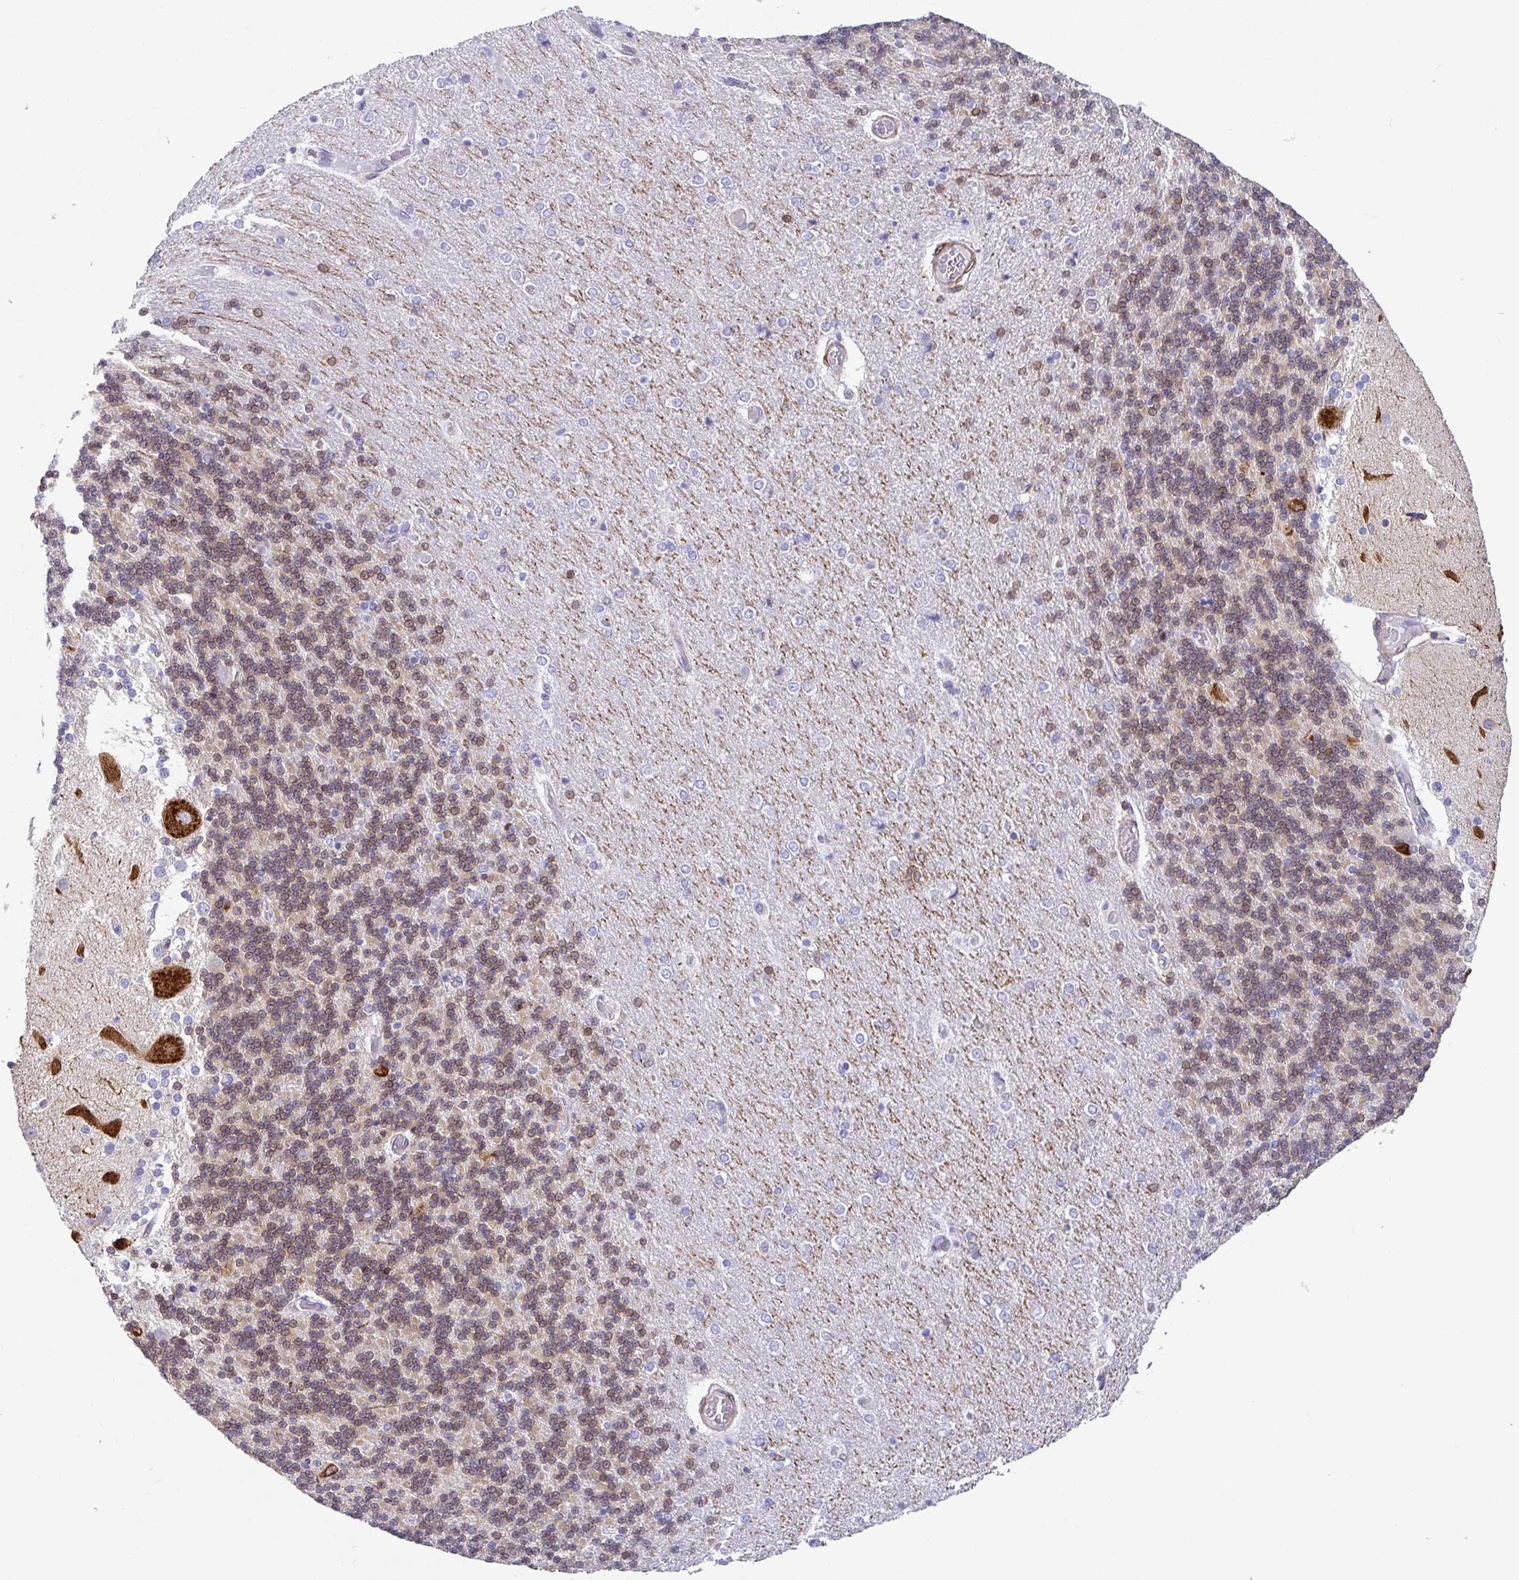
{"staining": {"intensity": "moderate", "quantity": "25%-75%", "location": "cytoplasmic/membranous,nuclear"}, "tissue": "cerebellum", "cell_type": "Cells in granular layer", "image_type": "normal", "snomed": [{"axis": "morphology", "description": "Normal tissue, NOS"}, {"axis": "topography", "description": "Cerebellum"}], "caption": "A brown stain highlights moderate cytoplasmic/membranous,nuclear expression of a protein in cells in granular layer of unremarkable human cerebellum. (IHC, brightfield microscopy, high magnification).", "gene": "TP53I11", "patient": {"sex": "female", "age": 54}}